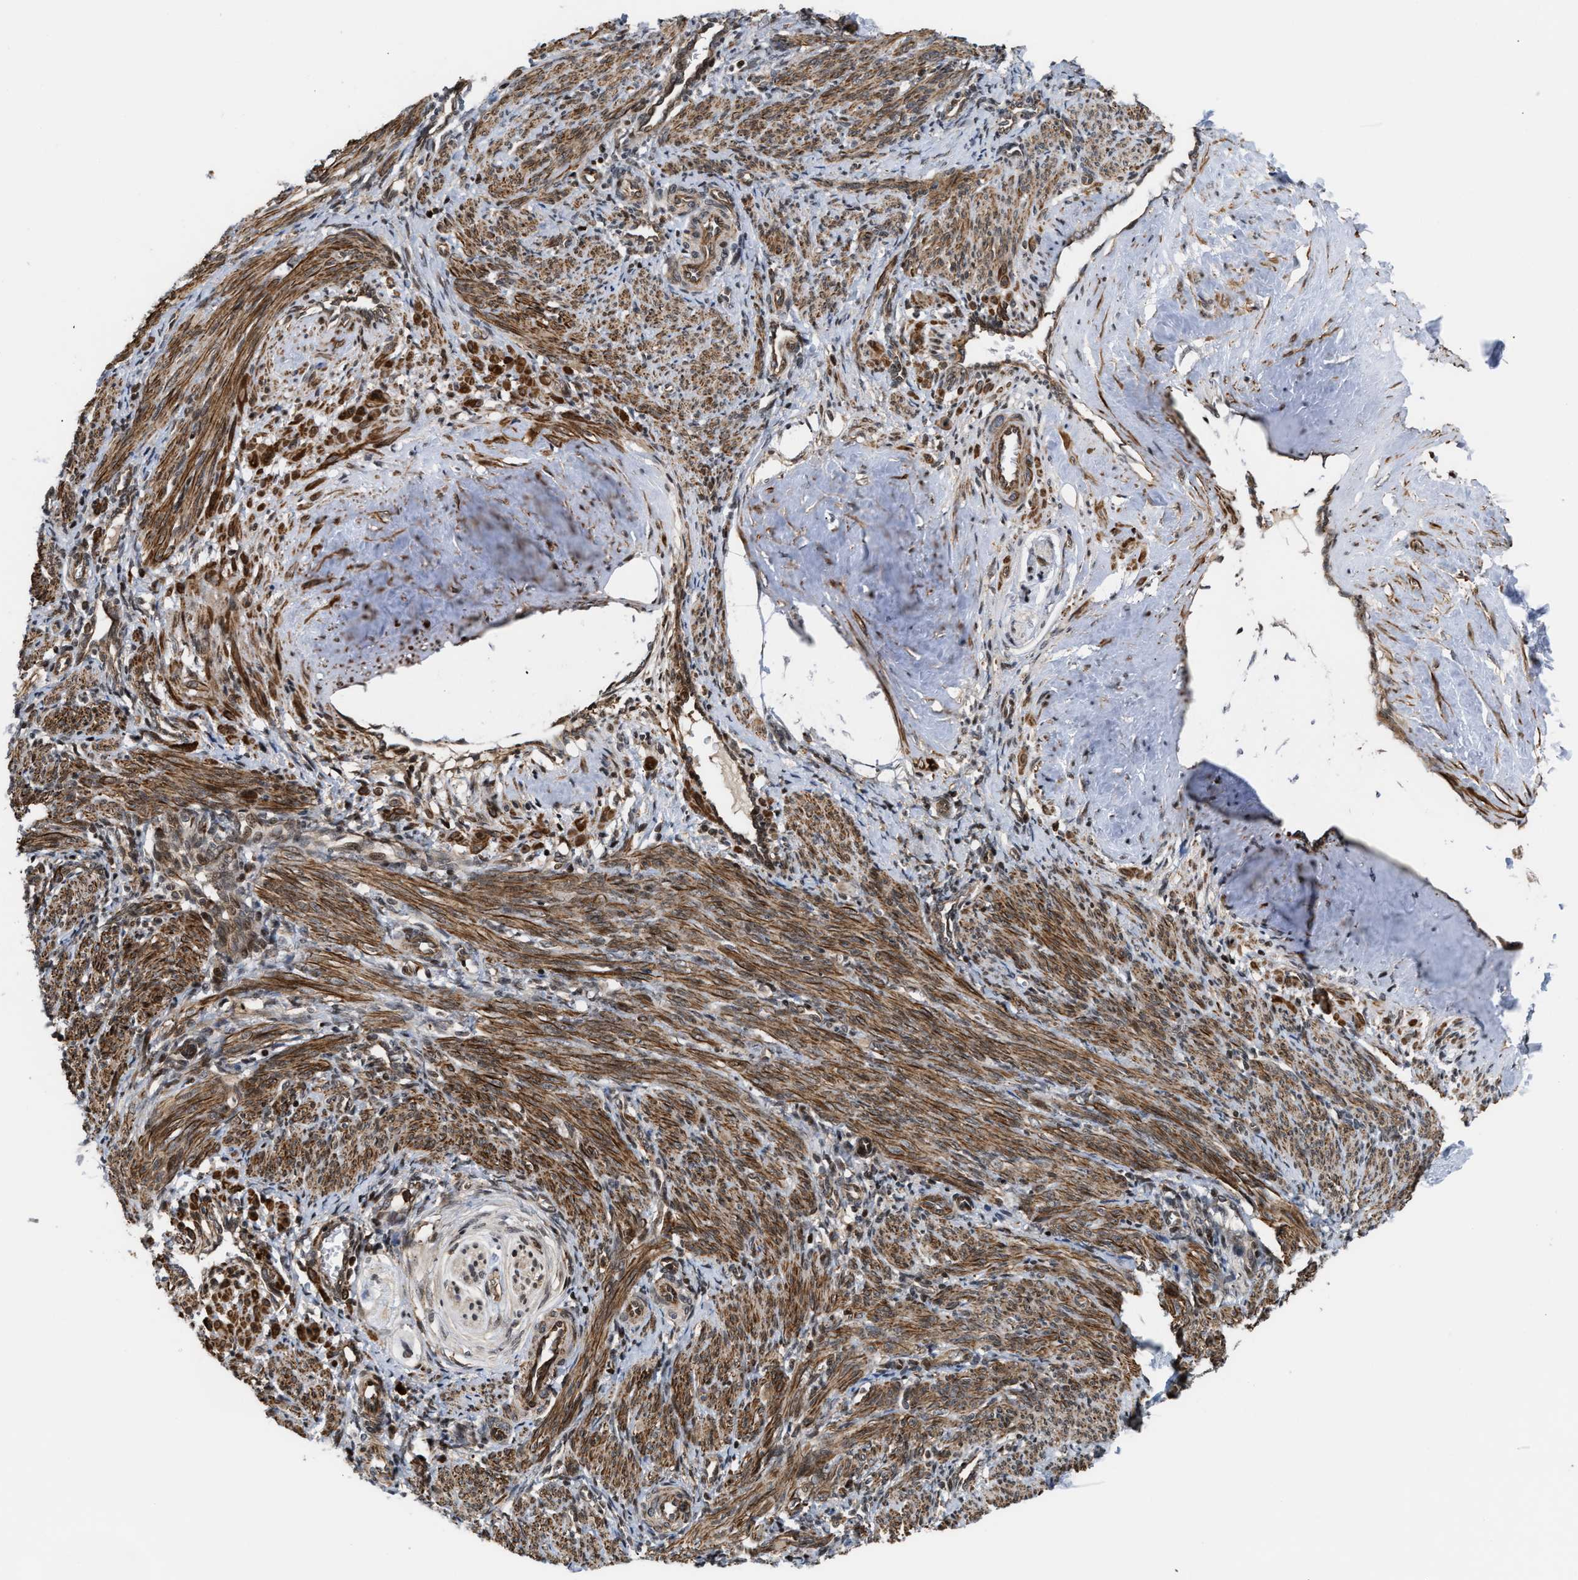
{"staining": {"intensity": "moderate", "quantity": ">75%", "location": "cytoplasmic/membranous"}, "tissue": "smooth muscle", "cell_type": "Smooth muscle cells", "image_type": "normal", "snomed": [{"axis": "morphology", "description": "Normal tissue, NOS"}, {"axis": "topography", "description": "Endometrium"}], "caption": "Smooth muscle cells display medium levels of moderate cytoplasmic/membranous staining in about >75% of cells in benign smooth muscle. (Stains: DAB in brown, nuclei in blue, Microscopy: brightfield microscopy at high magnification).", "gene": "STAU2", "patient": {"sex": "female", "age": 33}}